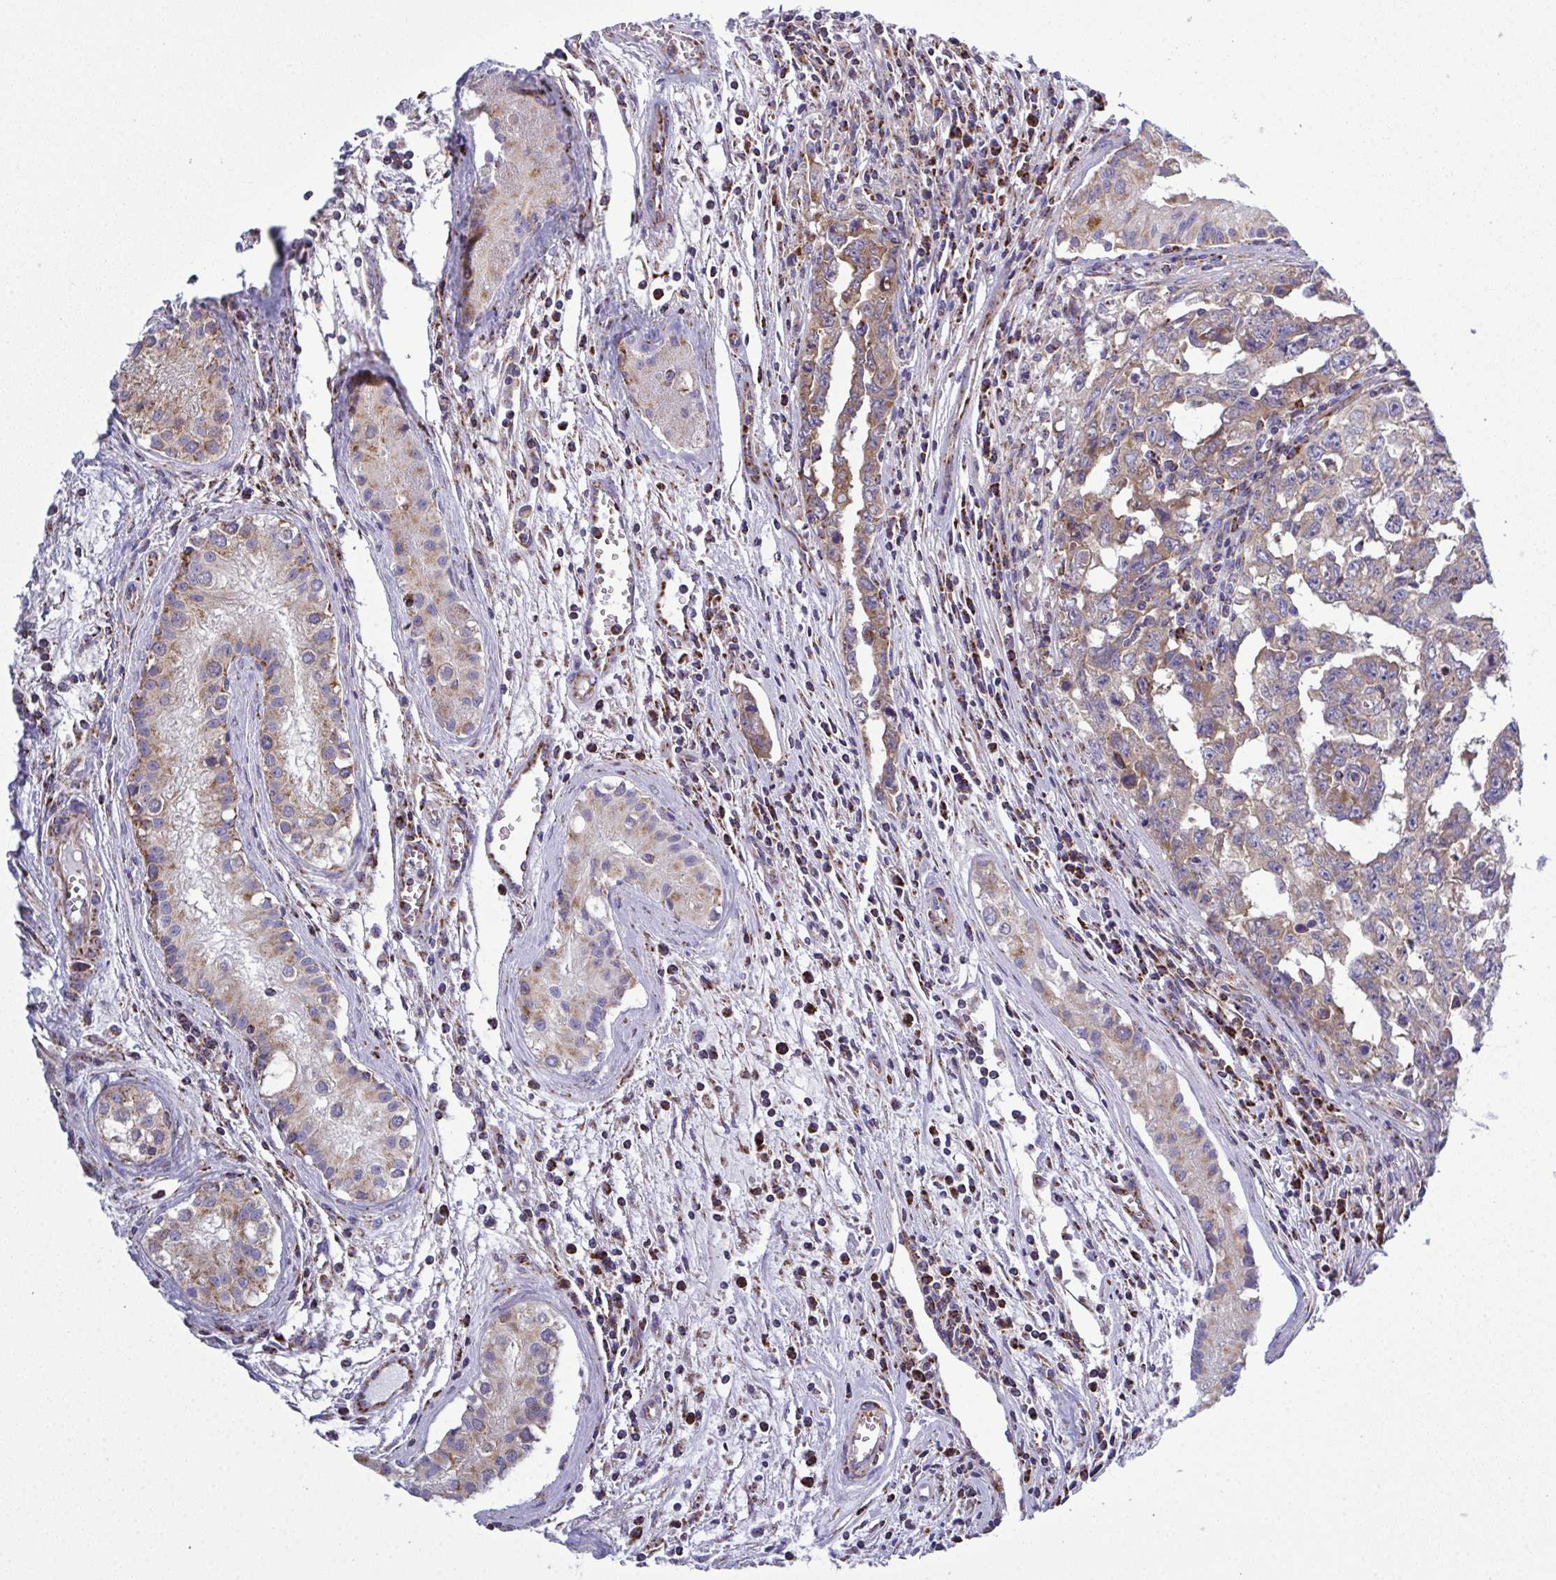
{"staining": {"intensity": "weak", "quantity": ">75%", "location": "cytoplasmic/membranous"}, "tissue": "testis cancer", "cell_type": "Tumor cells", "image_type": "cancer", "snomed": [{"axis": "morphology", "description": "Carcinoma, Embryonal, NOS"}, {"axis": "topography", "description": "Testis"}], "caption": "This is an image of immunohistochemistry staining of testis cancer (embryonal carcinoma), which shows weak positivity in the cytoplasmic/membranous of tumor cells.", "gene": "CSDE1", "patient": {"sex": "male", "age": 24}}